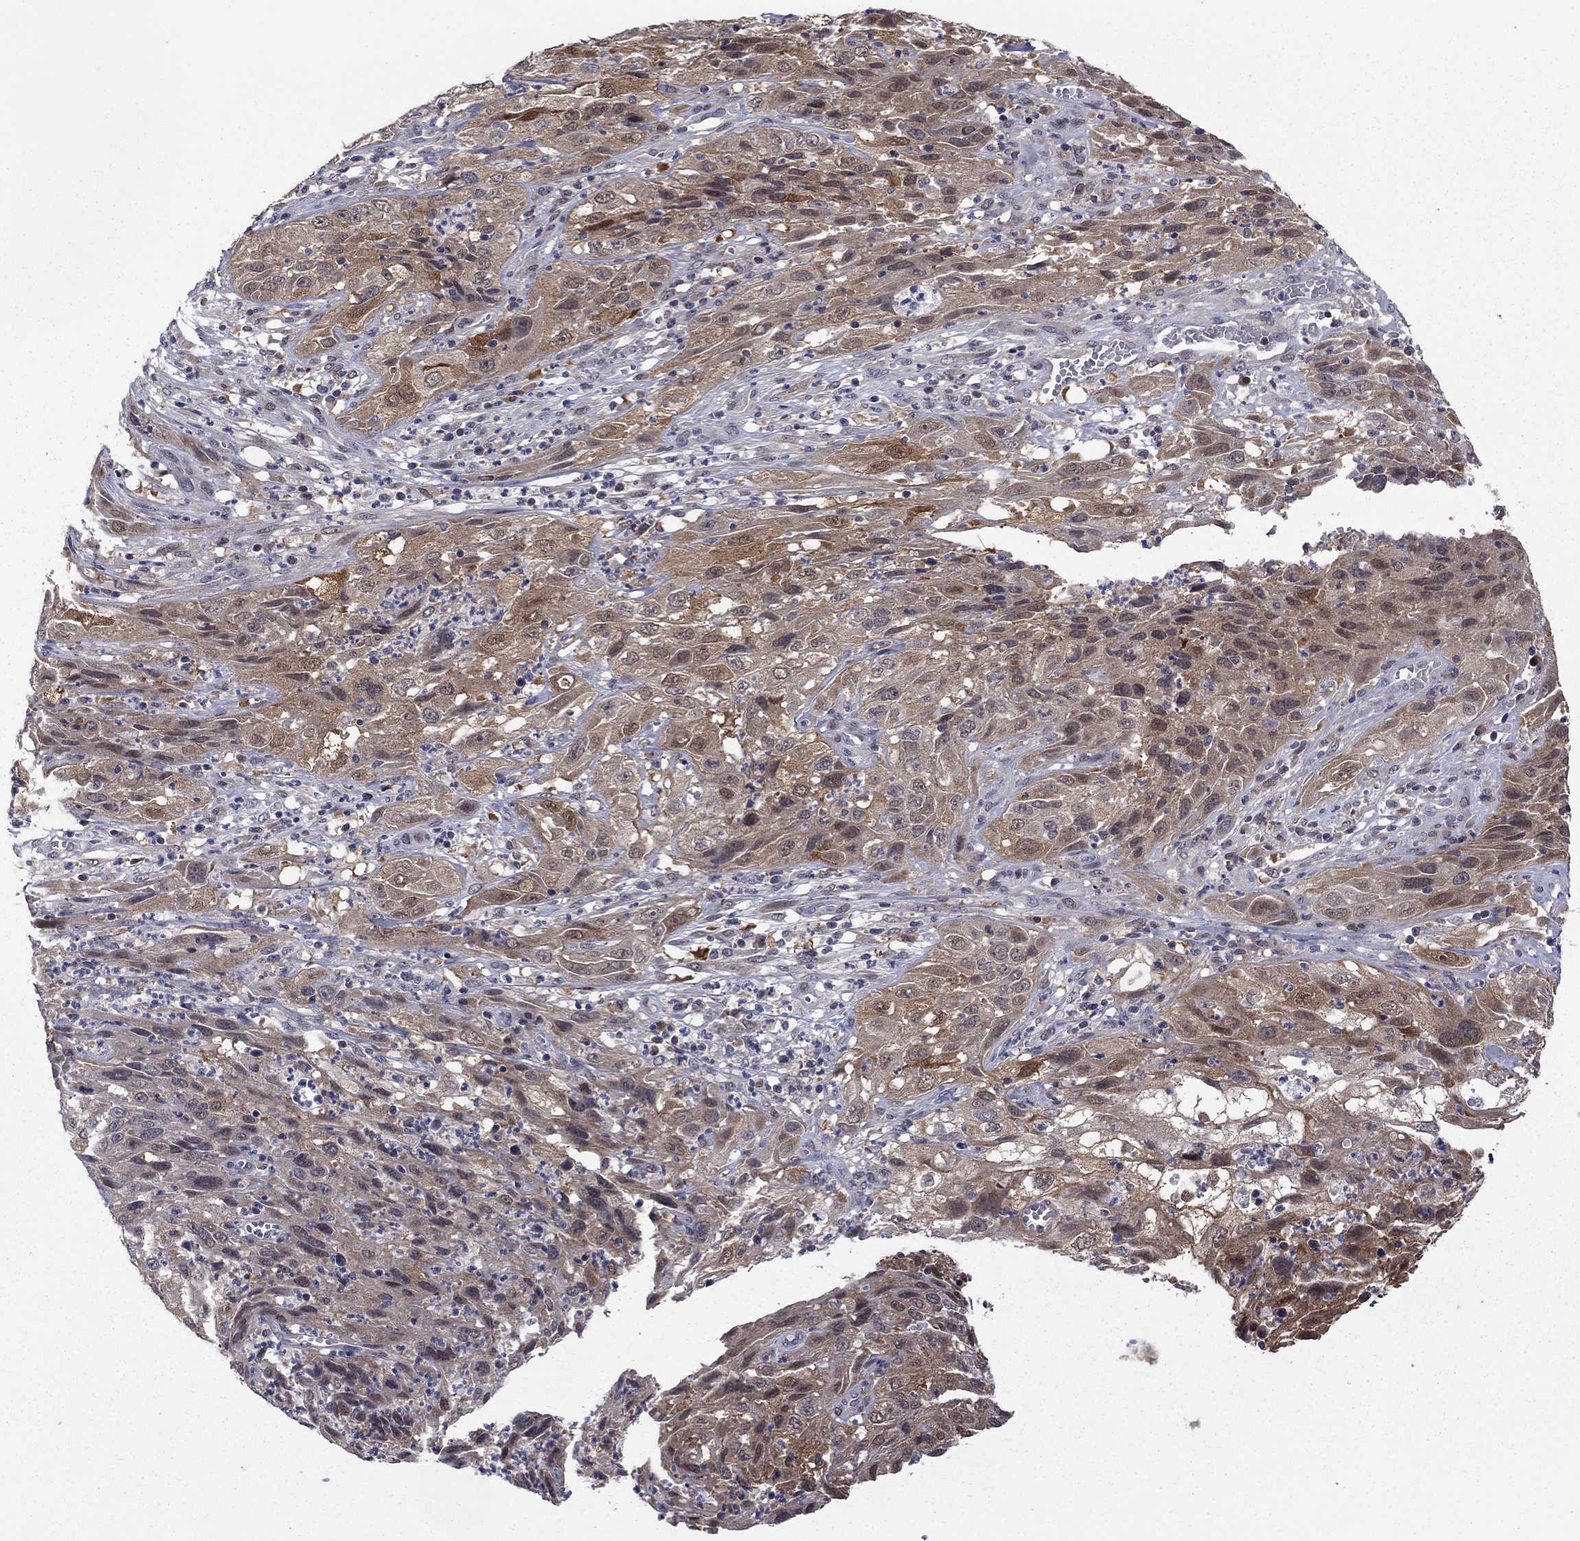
{"staining": {"intensity": "moderate", "quantity": "25%-75%", "location": "cytoplasmic/membranous"}, "tissue": "cervical cancer", "cell_type": "Tumor cells", "image_type": "cancer", "snomed": [{"axis": "morphology", "description": "Squamous cell carcinoma, NOS"}, {"axis": "topography", "description": "Cervix"}], "caption": "A micrograph of cervical cancer (squamous cell carcinoma) stained for a protein shows moderate cytoplasmic/membranous brown staining in tumor cells. The staining is performed using DAB (3,3'-diaminobenzidine) brown chromogen to label protein expression. The nuclei are counter-stained blue using hematoxylin.", "gene": "CBR1", "patient": {"sex": "female", "age": 32}}